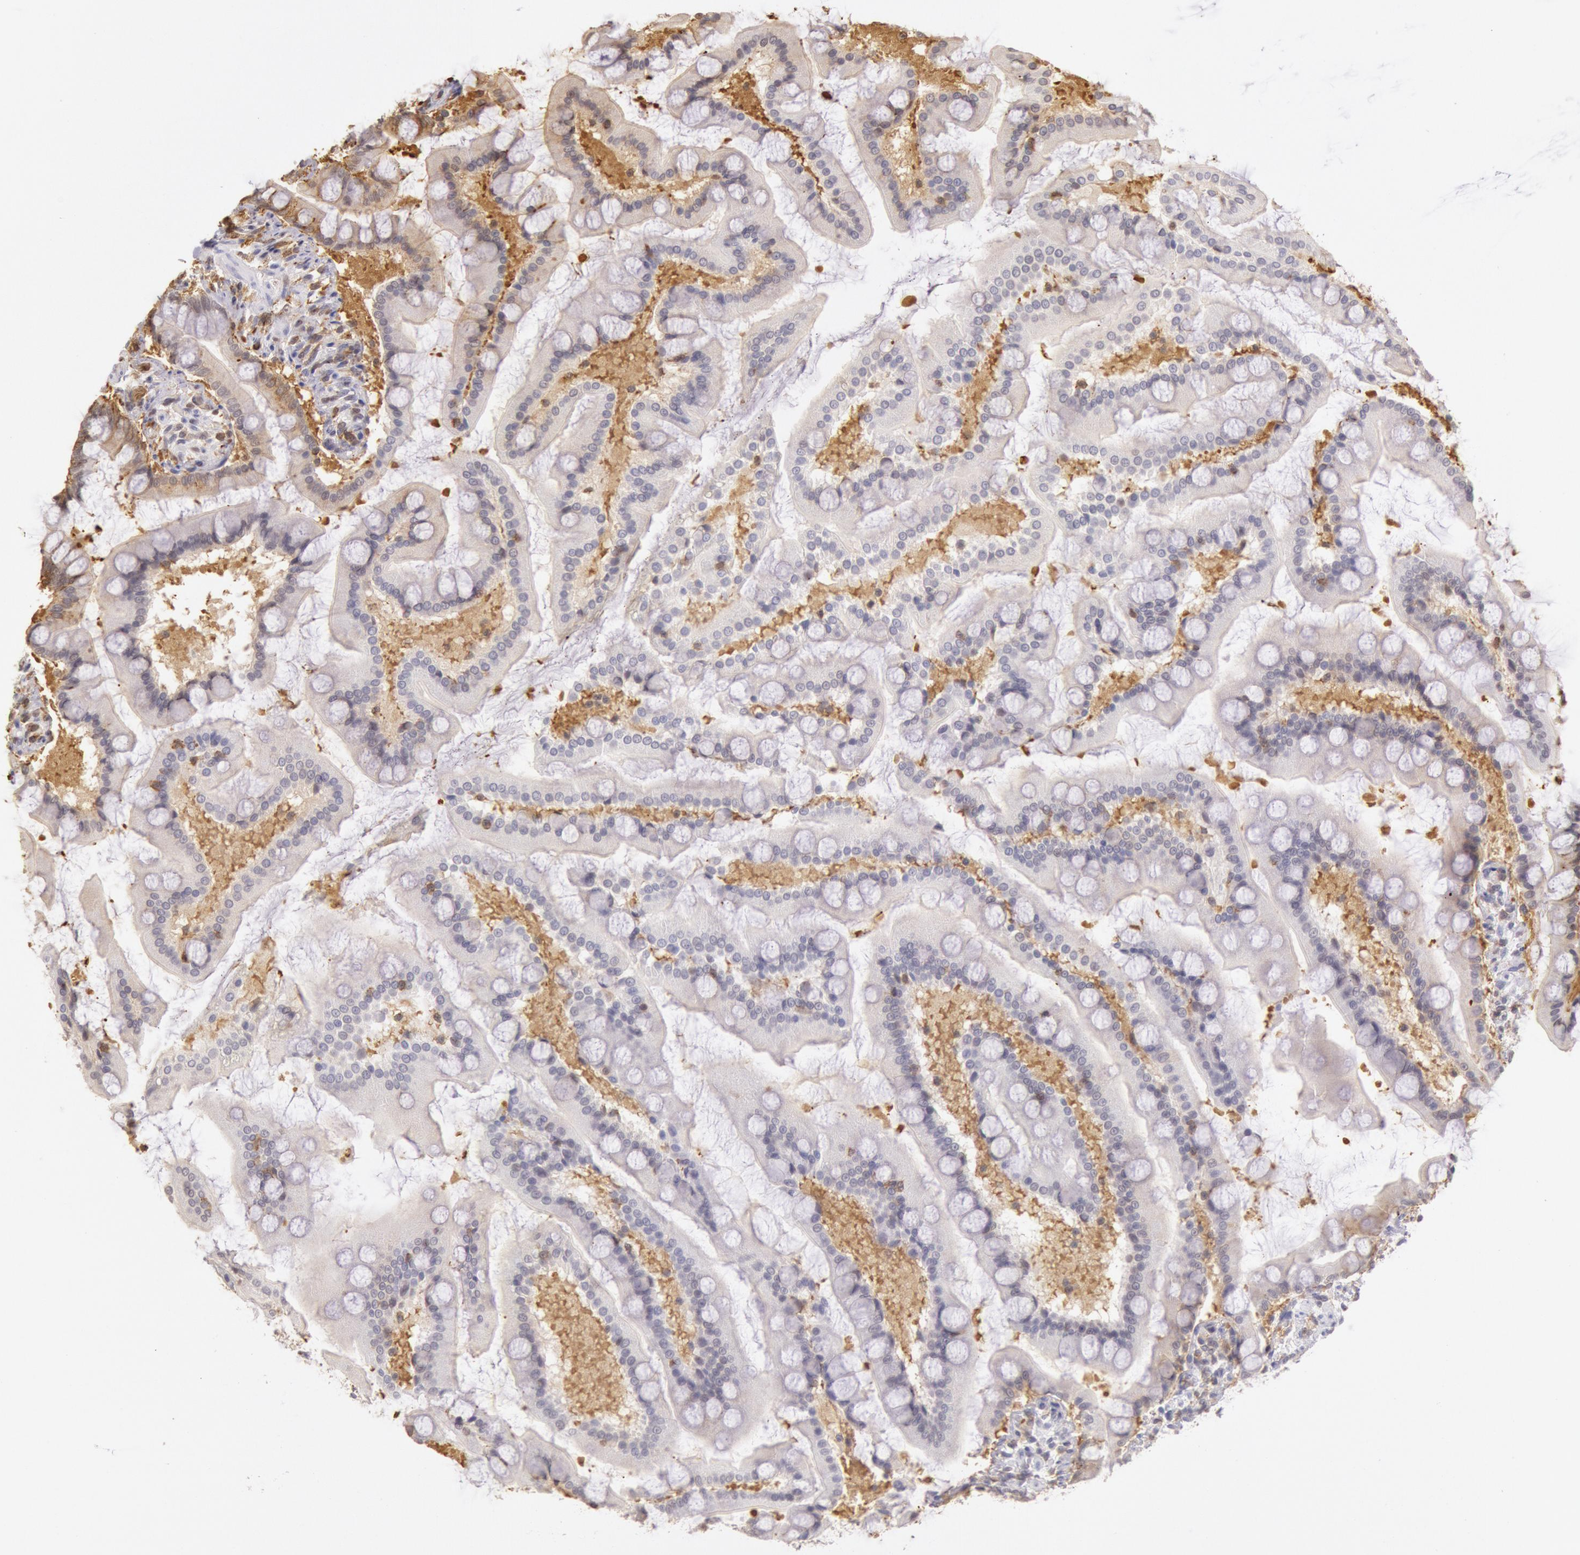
{"staining": {"intensity": "weak", "quantity": "25%-75%", "location": "cytoplasmic/membranous"}, "tissue": "small intestine", "cell_type": "Glandular cells", "image_type": "normal", "snomed": [{"axis": "morphology", "description": "Normal tissue, NOS"}, {"axis": "topography", "description": "Small intestine"}], "caption": "Immunohistochemical staining of benign human small intestine displays weak cytoplasmic/membranous protein staining in approximately 25%-75% of glandular cells. (IHC, brightfield microscopy, high magnification).", "gene": "HIF1A", "patient": {"sex": "male", "age": 41}}